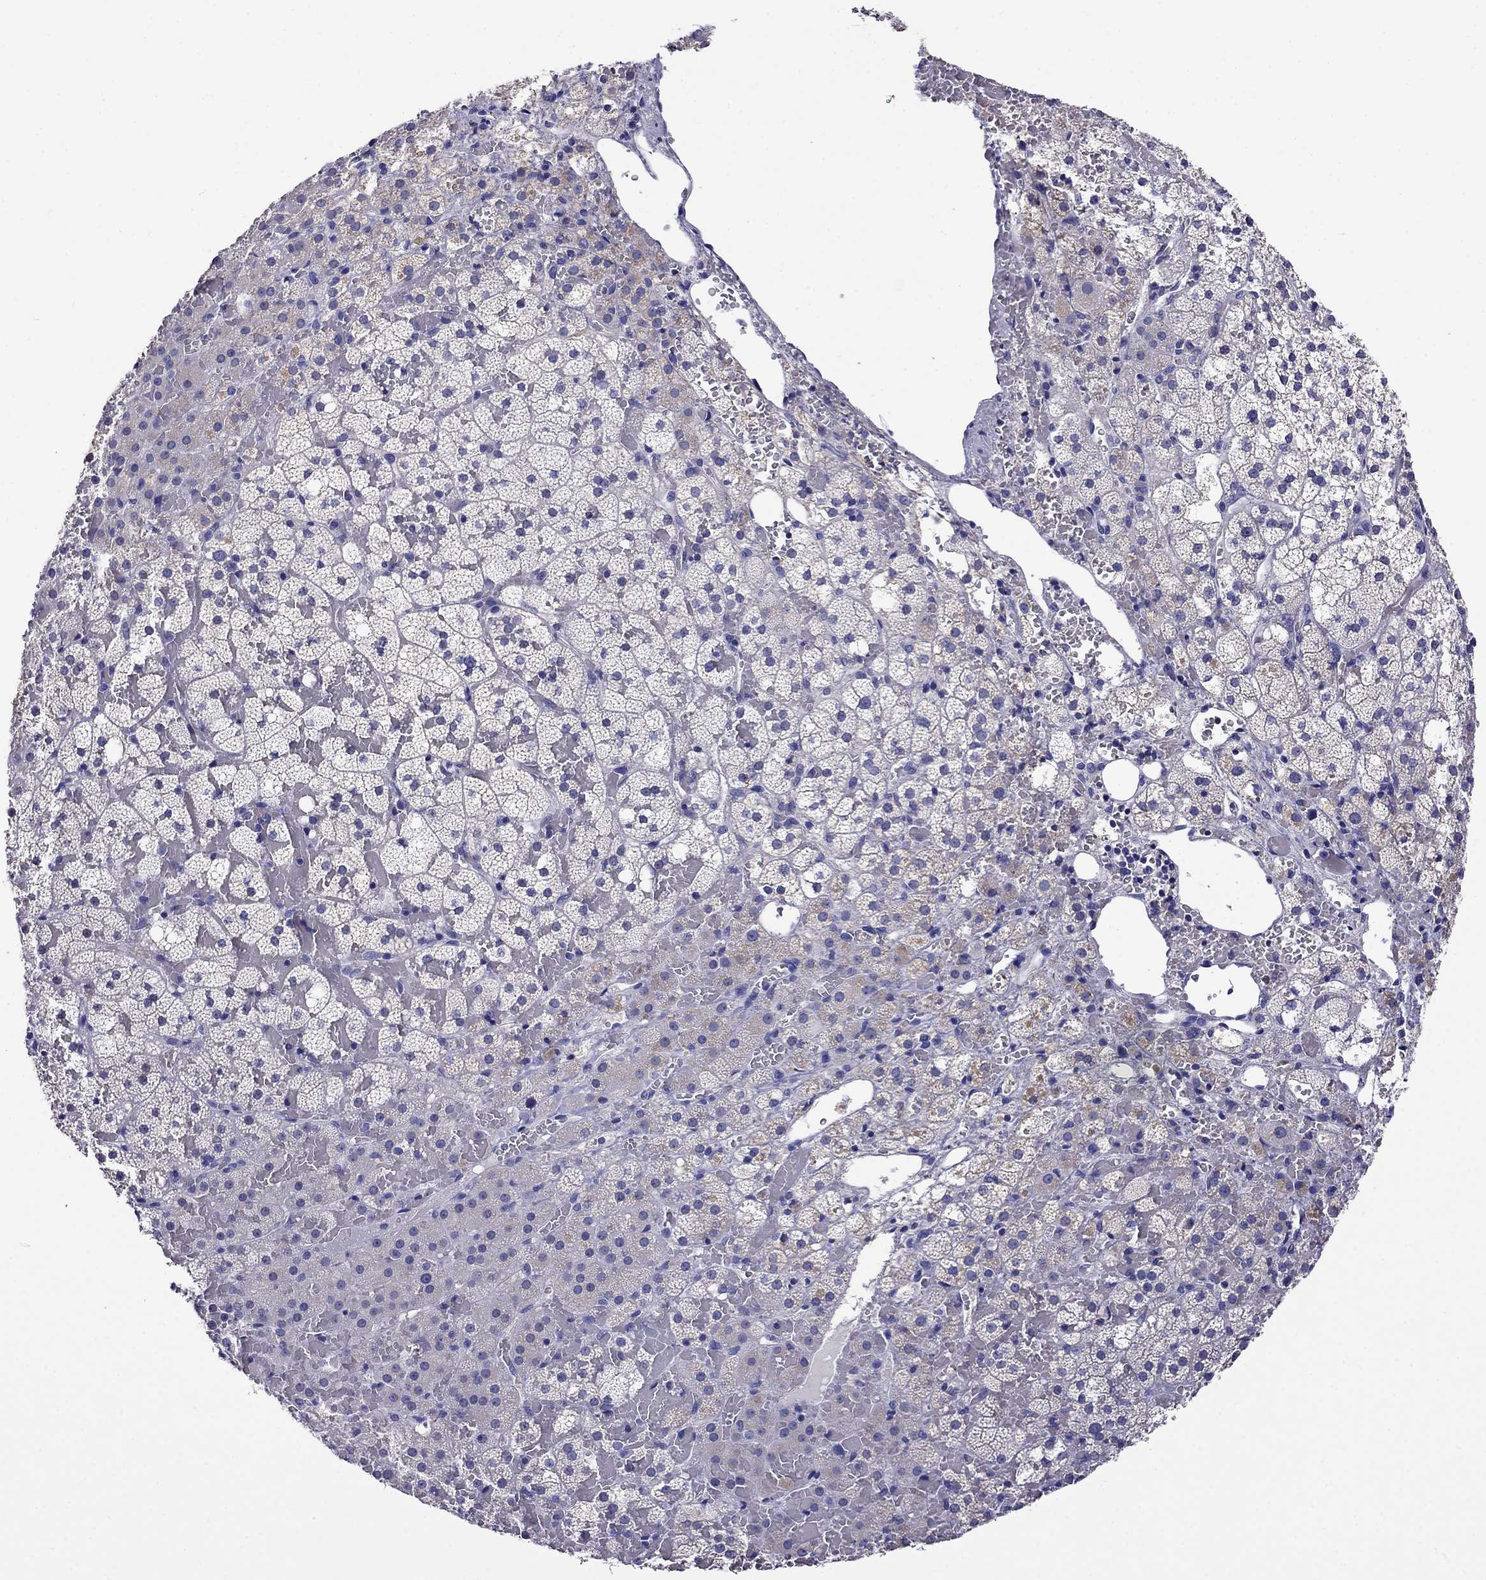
{"staining": {"intensity": "strong", "quantity": "<25%", "location": "cytoplasmic/membranous"}, "tissue": "adrenal gland", "cell_type": "Glandular cells", "image_type": "normal", "snomed": [{"axis": "morphology", "description": "Normal tissue, NOS"}, {"axis": "topography", "description": "Adrenal gland"}], "caption": "Immunohistochemical staining of unremarkable adrenal gland displays strong cytoplasmic/membranous protein positivity in approximately <25% of glandular cells. The staining is performed using DAB brown chromogen to label protein expression. The nuclei are counter-stained blue using hematoxylin.", "gene": "SCG2", "patient": {"sex": "male", "age": 53}}